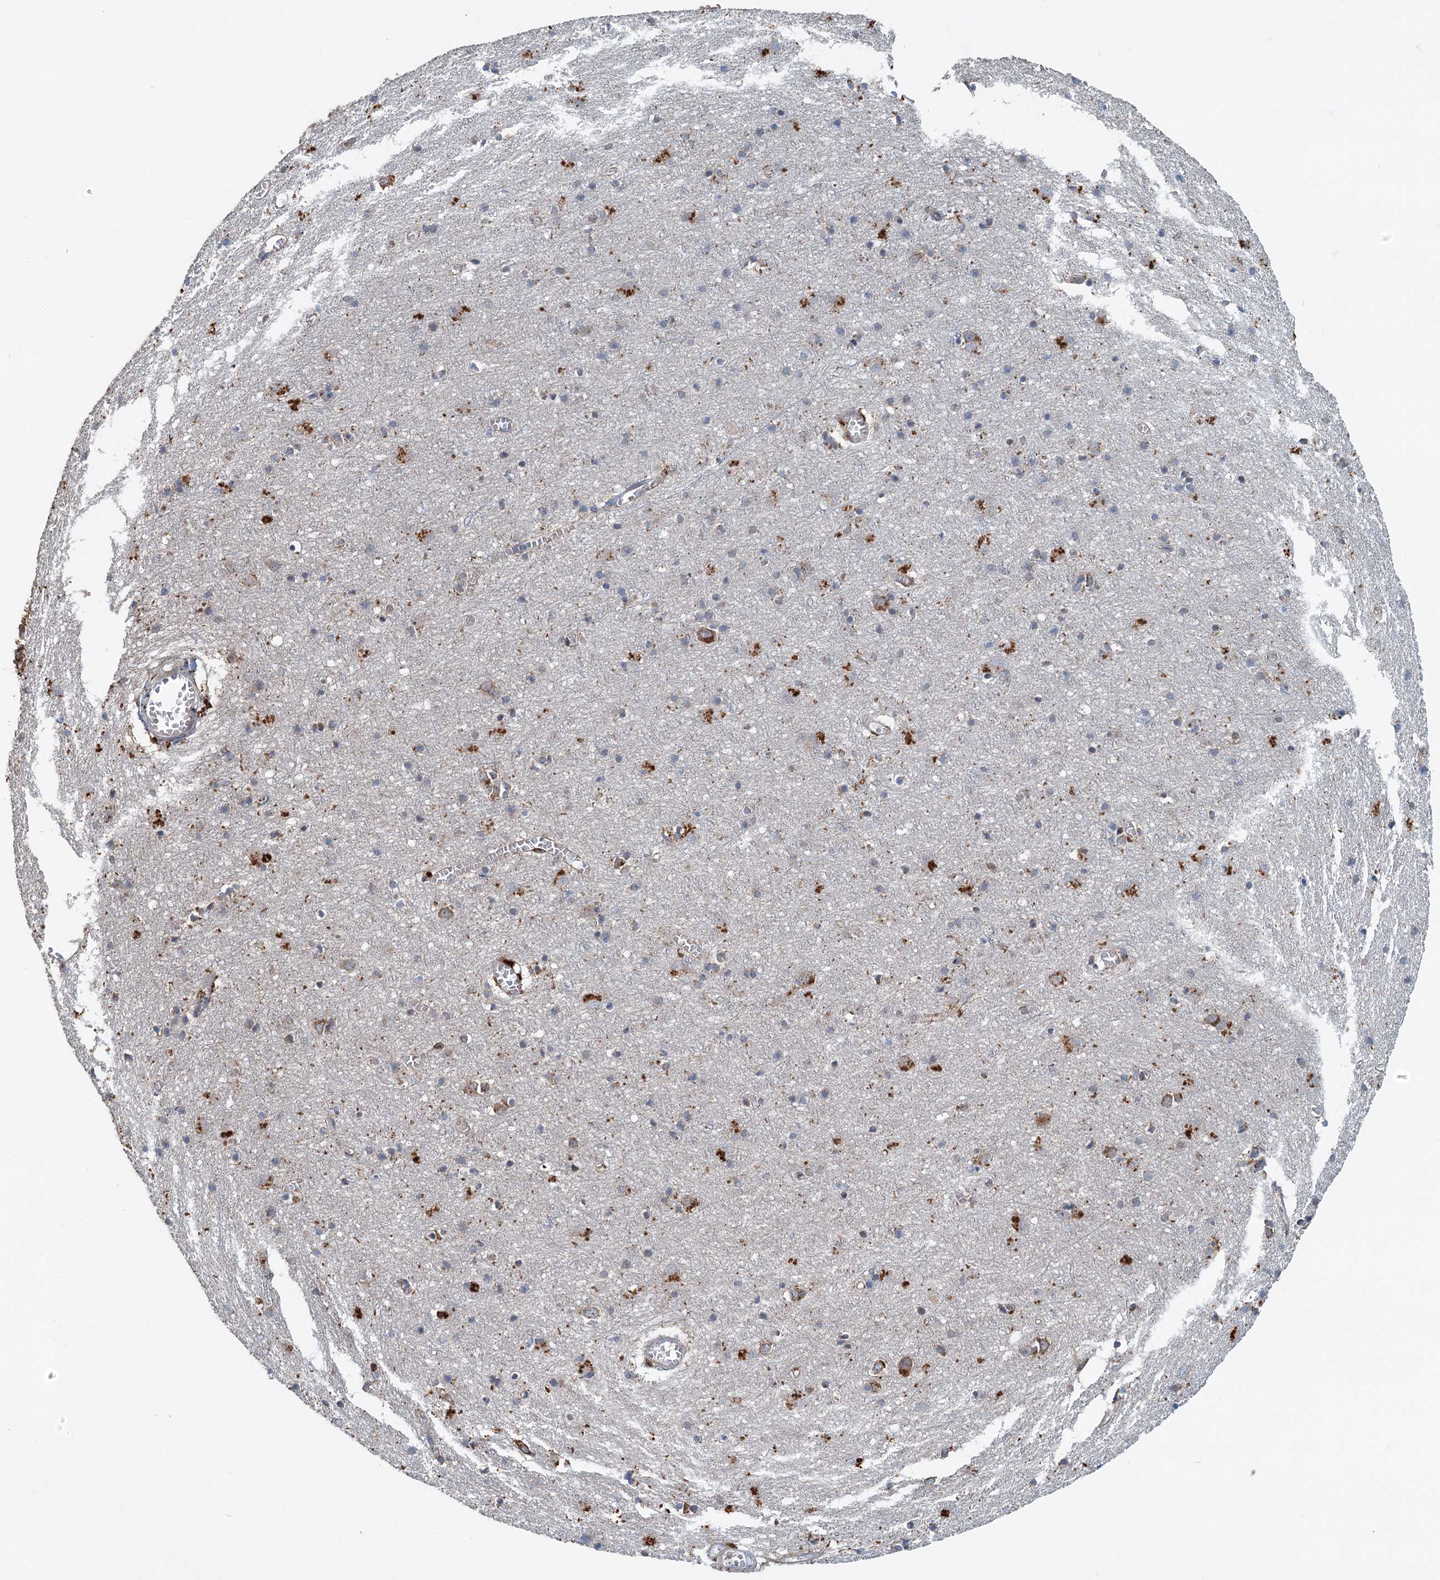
{"staining": {"intensity": "moderate", "quantity": "25%-75%", "location": "cytoplasmic/membranous,nuclear"}, "tissue": "cerebral cortex", "cell_type": "Endothelial cells", "image_type": "normal", "snomed": [{"axis": "morphology", "description": "Normal tissue, NOS"}, {"axis": "topography", "description": "Cerebral cortex"}], "caption": "This photomicrograph exhibits IHC staining of normal cerebral cortex, with medium moderate cytoplasmic/membranous,nuclear positivity in about 25%-75% of endothelial cells.", "gene": "SRPX2", "patient": {"sex": "female", "age": 64}}